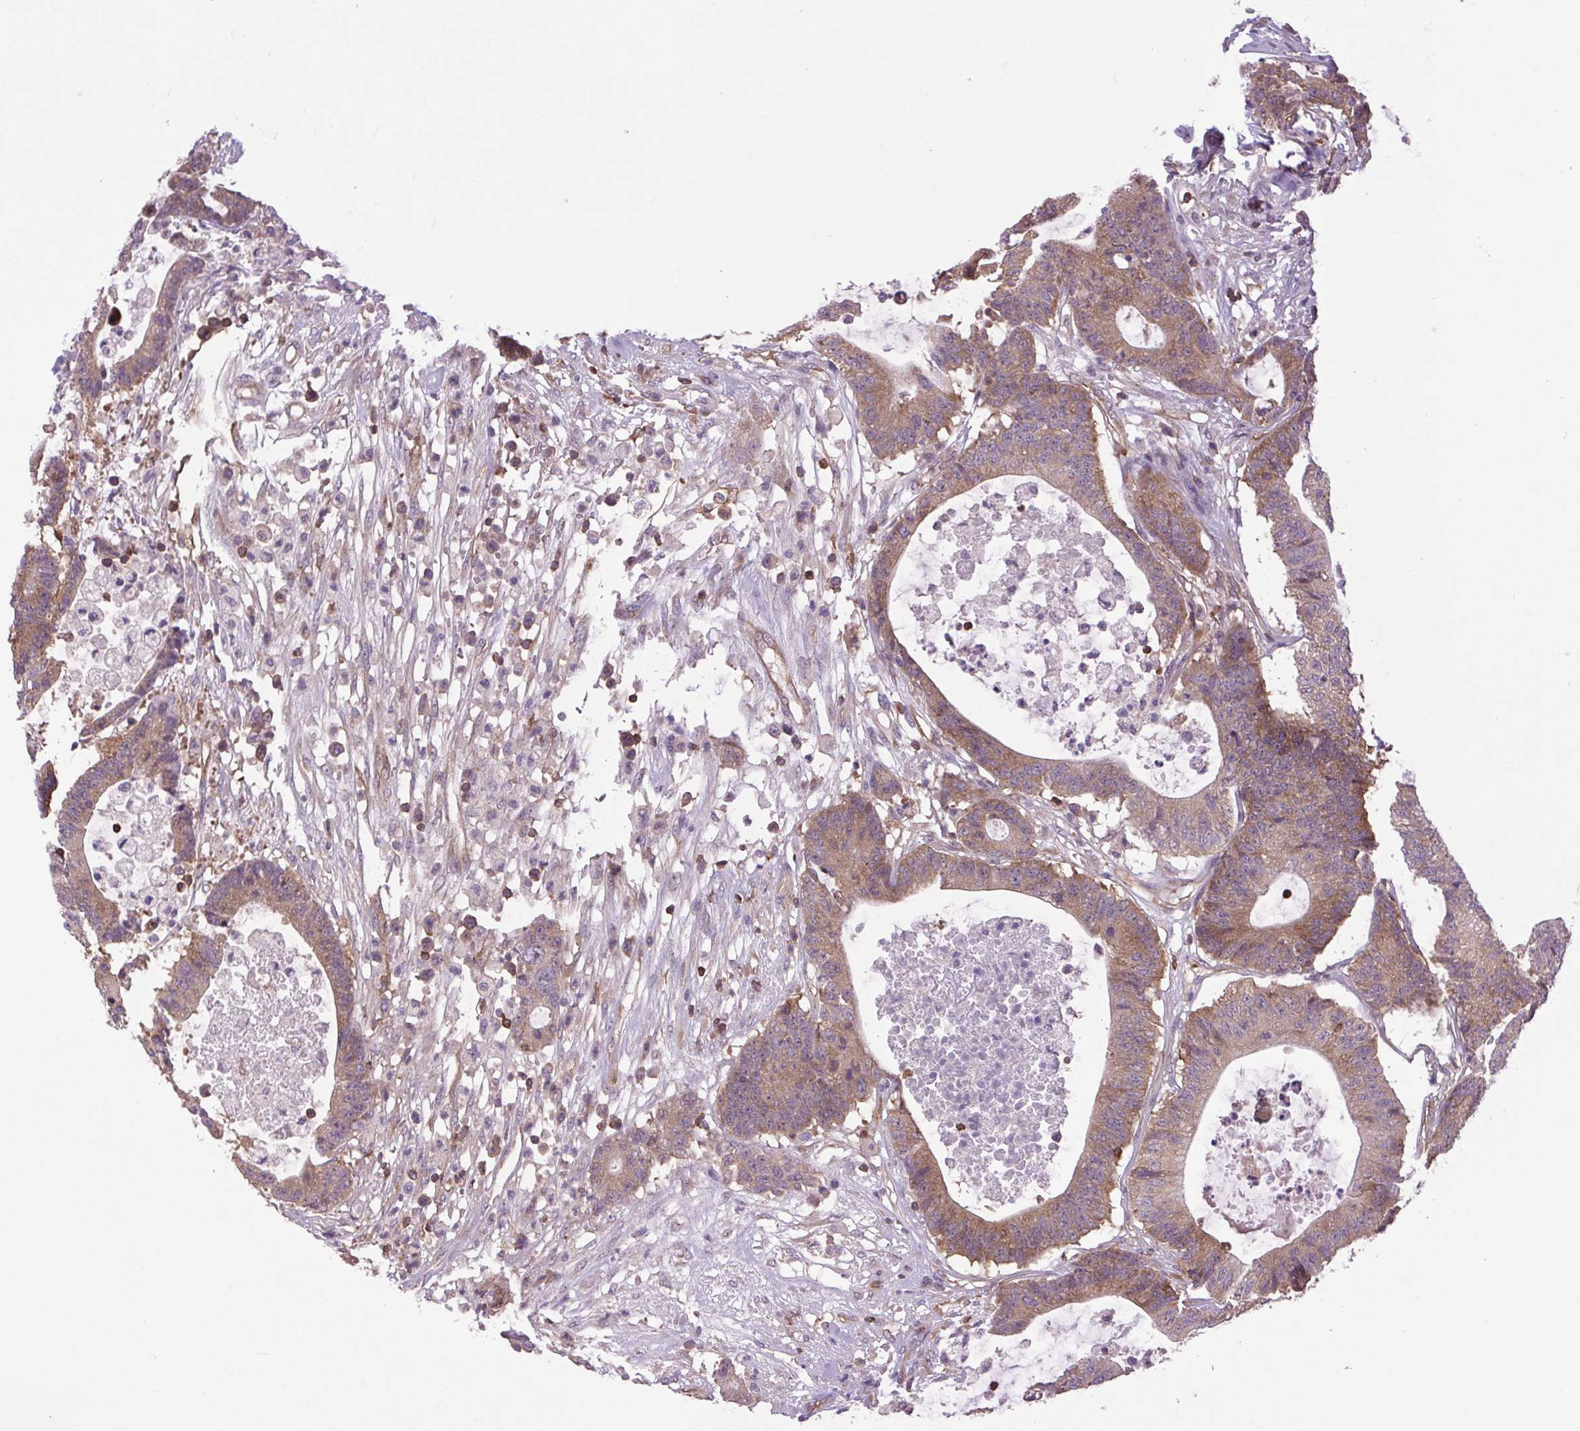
{"staining": {"intensity": "moderate", "quantity": ">75%", "location": "cytoplasmic/membranous"}, "tissue": "colorectal cancer", "cell_type": "Tumor cells", "image_type": "cancer", "snomed": [{"axis": "morphology", "description": "Adenocarcinoma, NOS"}, {"axis": "topography", "description": "Colon"}], "caption": "Immunohistochemical staining of human colorectal cancer reveals moderate cytoplasmic/membranous protein expression in about >75% of tumor cells.", "gene": "PLCG1", "patient": {"sex": "female", "age": 84}}